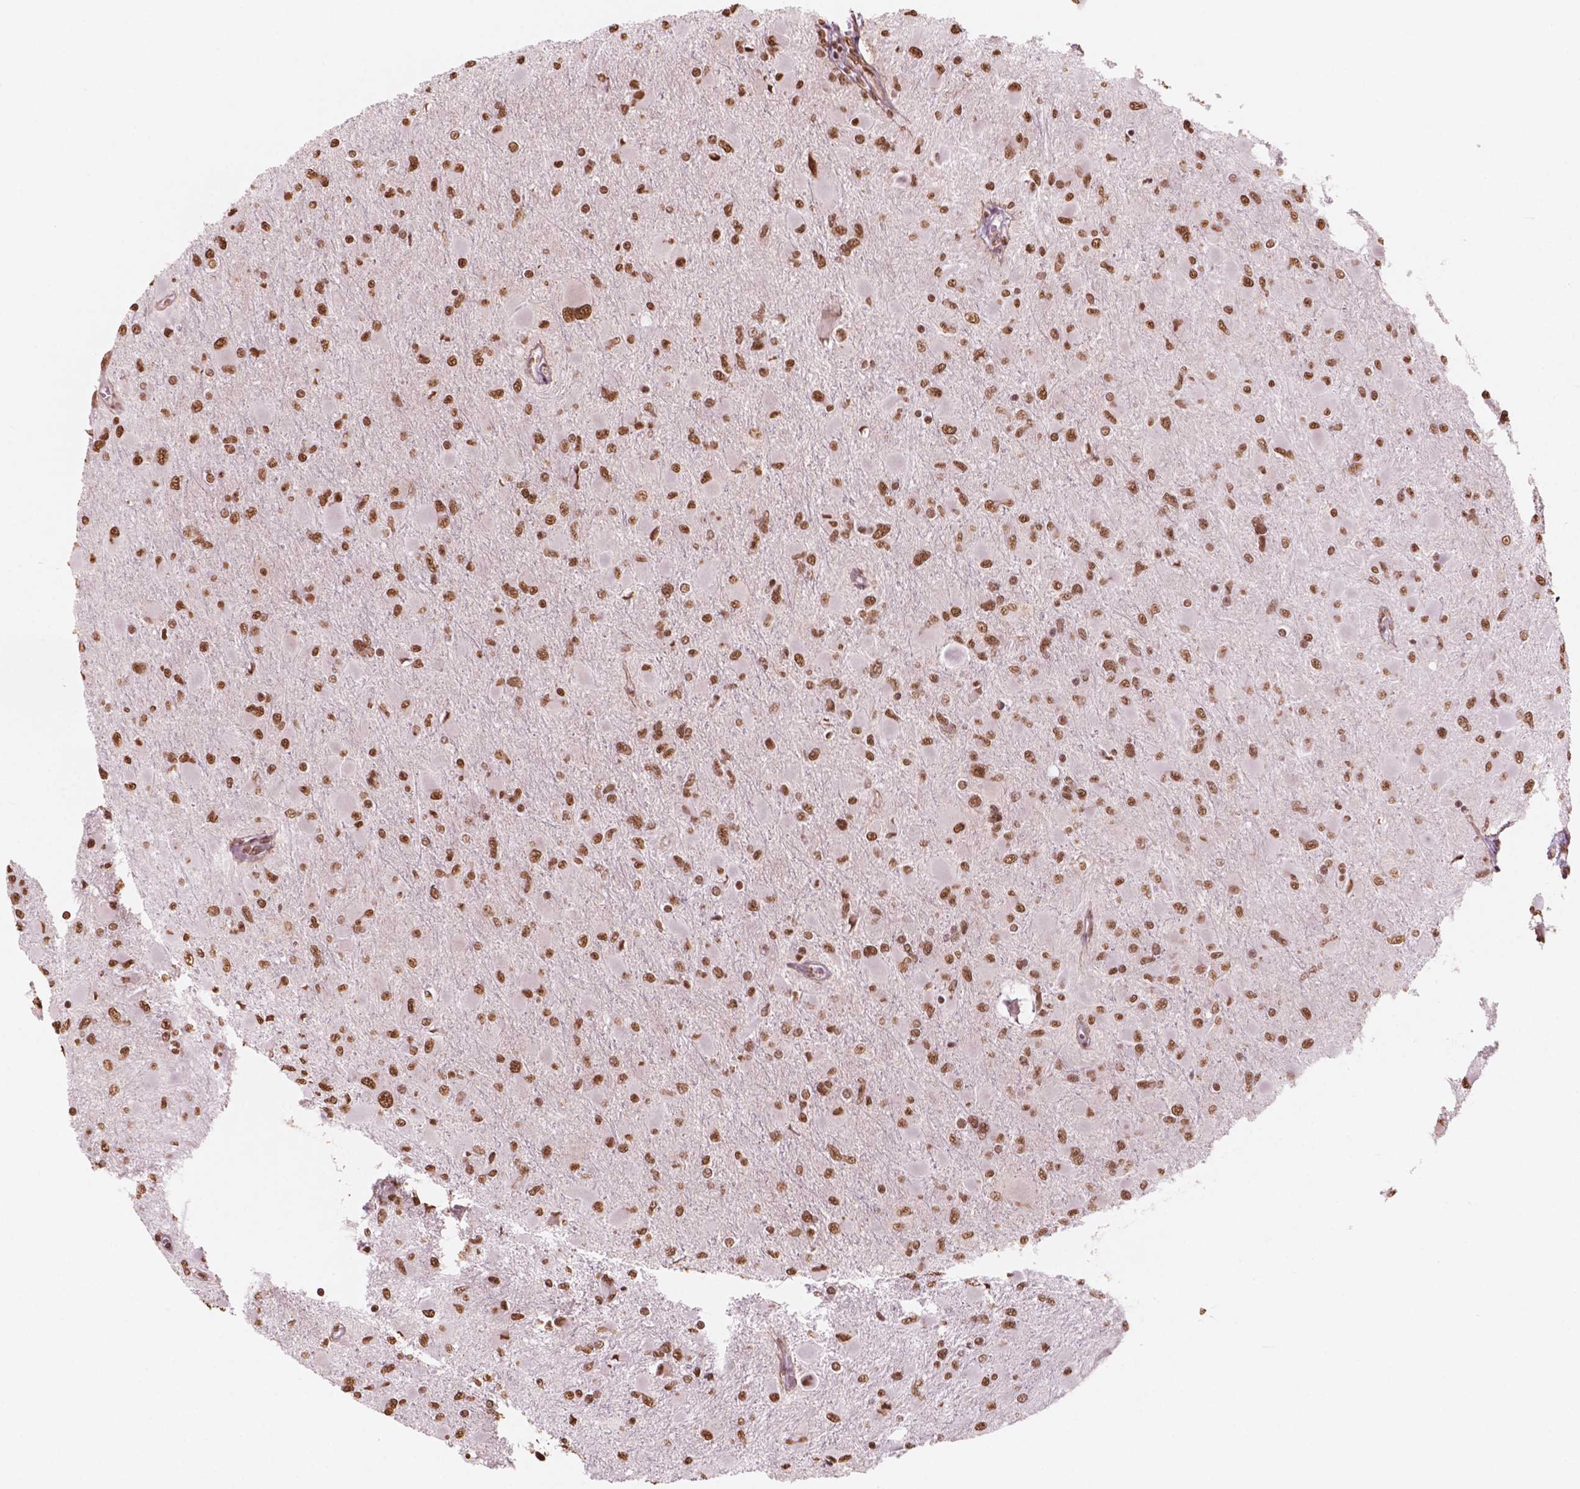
{"staining": {"intensity": "moderate", "quantity": ">75%", "location": "nuclear"}, "tissue": "glioma", "cell_type": "Tumor cells", "image_type": "cancer", "snomed": [{"axis": "morphology", "description": "Glioma, malignant, High grade"}, {"axis": "topography", "description": "Cerebral cortex"}], "caption": "Protein staining of high-grade glioma (malignant) tissue shows moderate nuclear staining in approximately >75% of tumor cells. (brown staining indicates protein expression, while blue staining denotes nuclei).", "gene": "GTF3C5", "patient": {"sex": "female", "age": 36}}